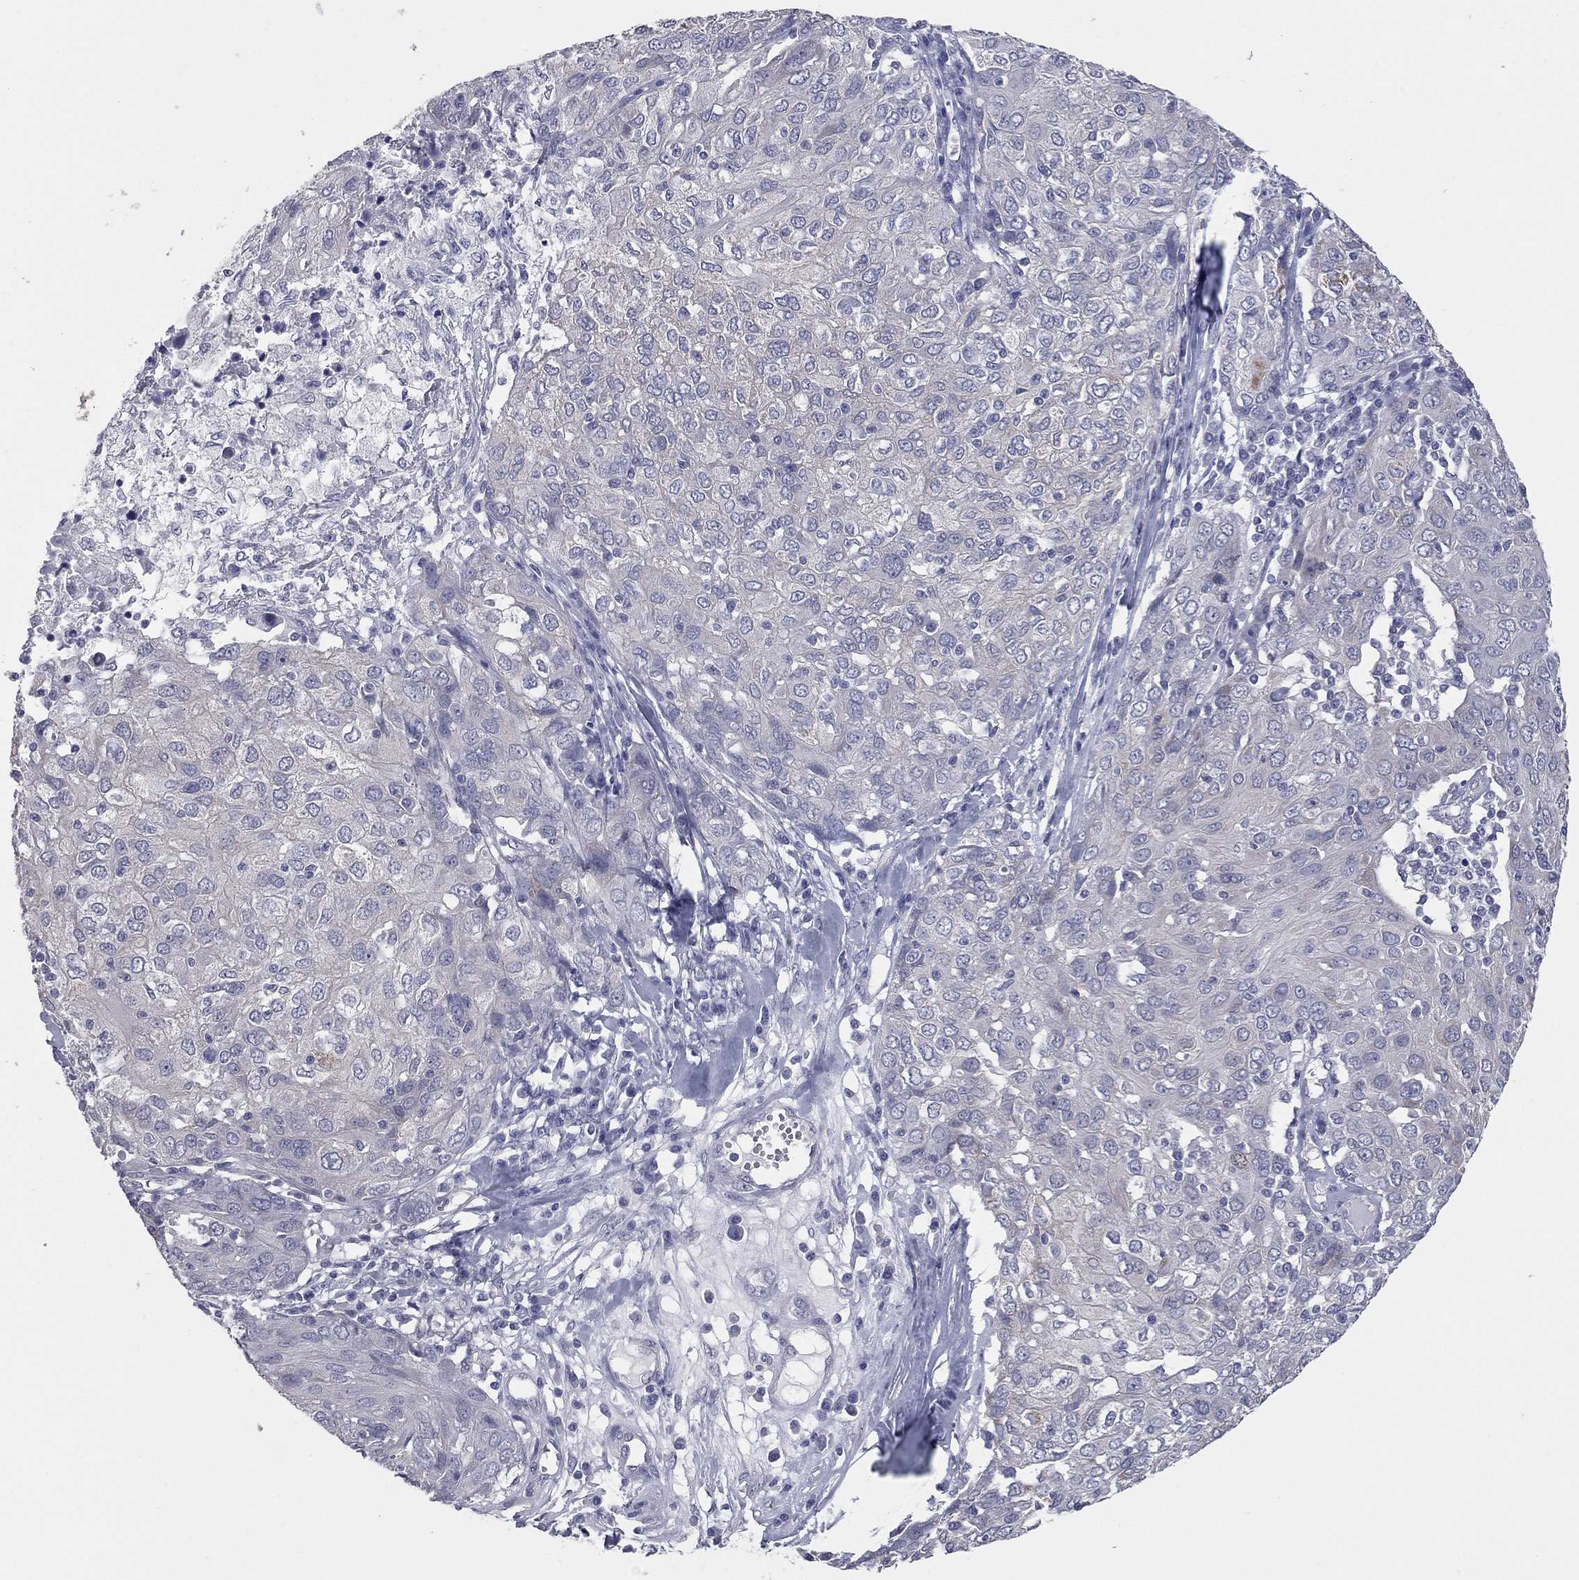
{"staining": {"intensity": "moderate", "quantity": "<25%", "location": "cytoplasmic/membranous"}, "tissue": "ovarian cancer", "cell_type": "Tumor cells", "image_type": "cancer", "snomed": [{"axis": "morphology", "description": "Carcinoma, endometroid"}, {"axis": "topography", "description": "Ovary"}], "caption": "Immunohistochemistry (IHC) of human ovarian cancer reveals low levels of moderate cytoplasmic/membranous expression in approximately <25% of tumor cells. (DAB IHC, brown staining for protein, blue staining for nuclei).", "gene": "SHOC2", "patient": {"sex": "female", "age": 50}}